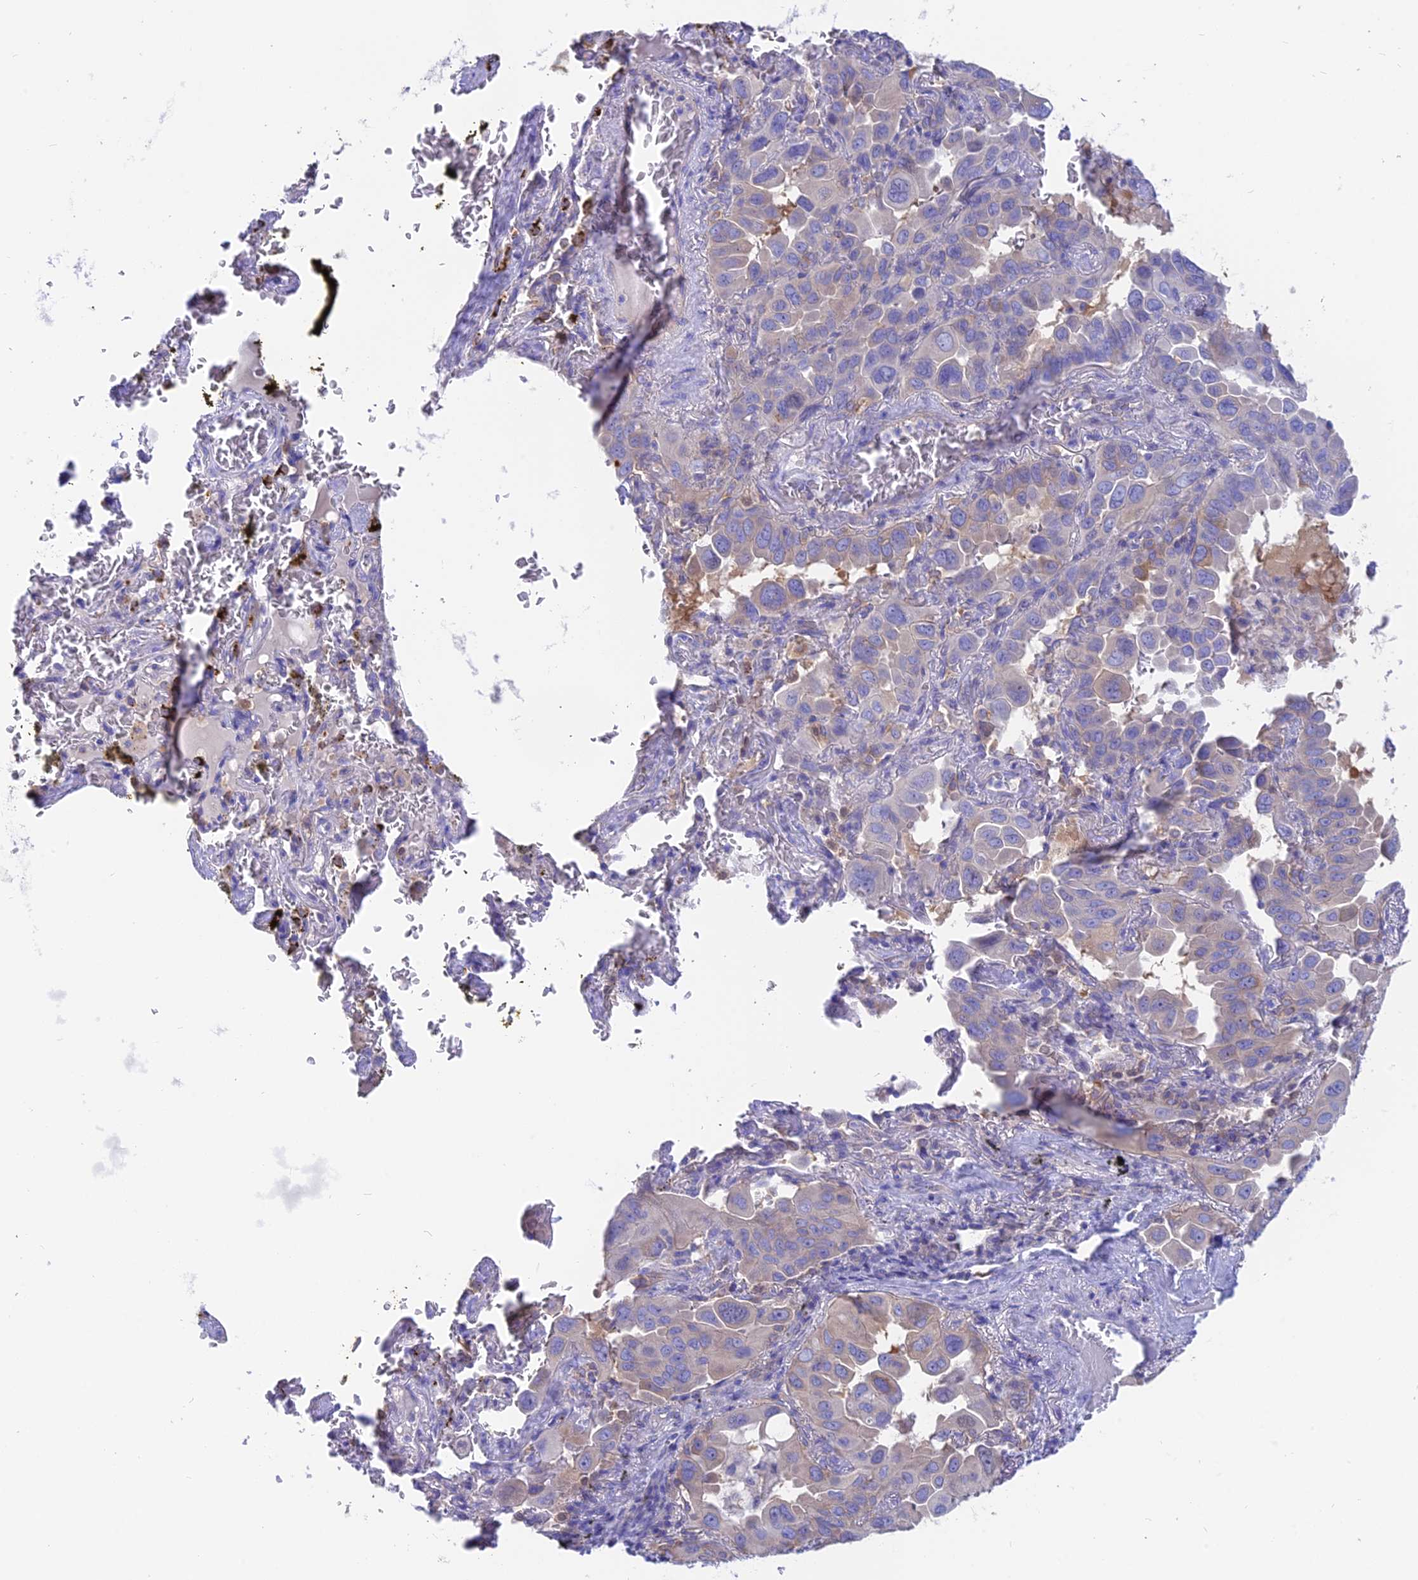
{"staining": {"intensity": "moderate", "quantity": "<25%", "location": "cytoplasmic/membranous"}, "tissue": "lung cancer", "cell_type": "Tumor cells", "image_type": "cancer", "snomed": [{"axis": "morphology", "description": "Adenocarcinoma, NOS"}, {"axis": "topography", "description": "Lung"}], "caption": "Immunohistochemical staining of adenocarcinoma (lung) reveals low levels of moderate cytoplasmic/membranous protein staining in about <25% of tumor cells.", "gene": "LZTFL1", "patient": {"sex": "male", "age": 64}}